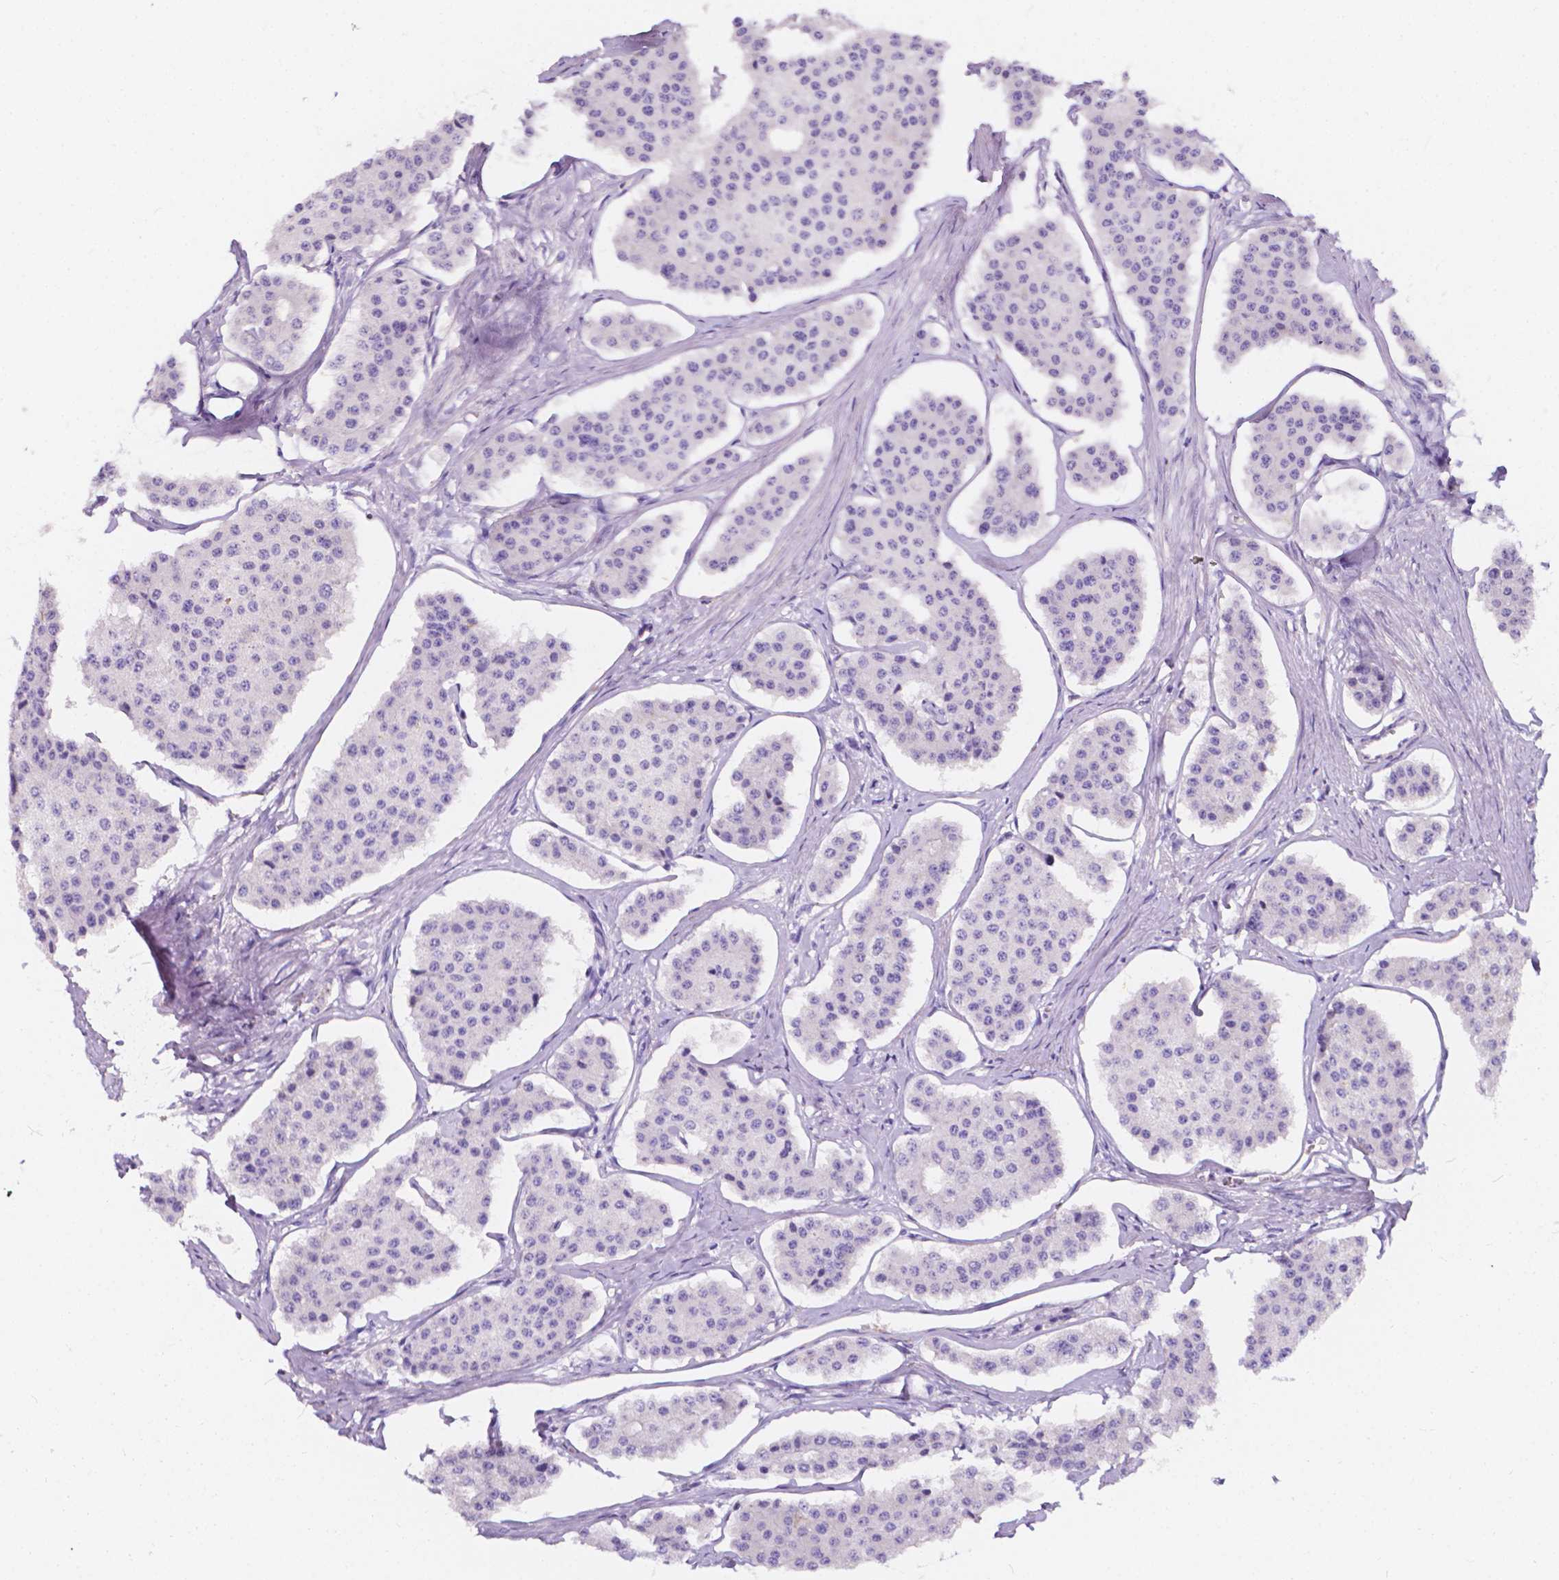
{"staining": {"intensity": "negative", "quantity": "none", "location": "none"}, "tissue": "carcinoid", "cell_type": "Tumor cells", "image_type": "cancer", "snomed": [{"axis": "morphology", "description": "Carcinoid, malignant, NOS"}, {"axis": "topography", "description": "Small intestine"}], "caption": "This photomicrograph is of malignant carcinoid stained with immunohistochemistry (IHC) to label a protein in brown with the nuclei are counter-stained blue. There is no positivity in tumor cells. (Immunohistochemistry, brightfield microscopy, high magnification).", "gene": "CLSTN2", "patient": {"sex": "female", "age": 65}}